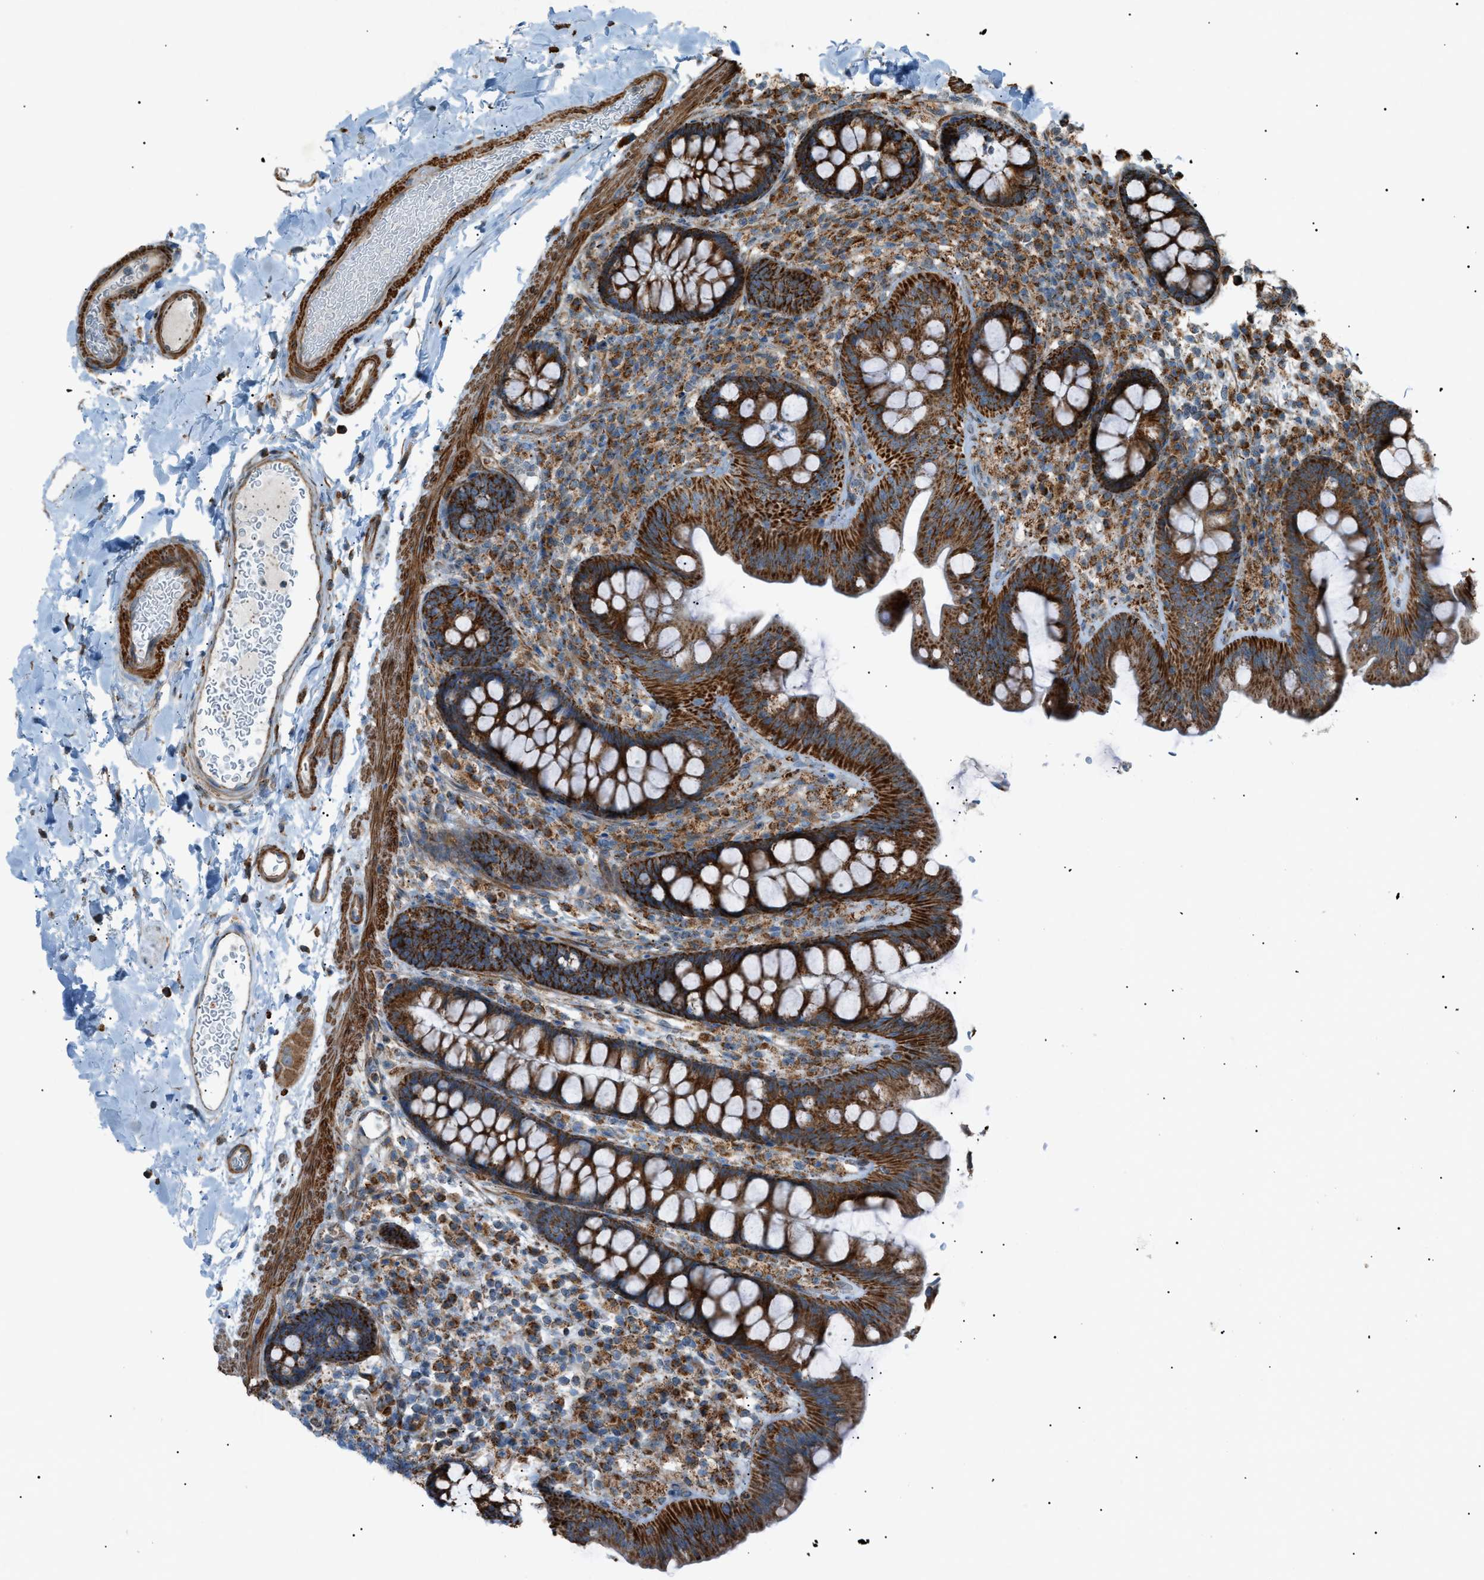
{"staining": {"intensity": "moderate", "quantity": ">75%", "location": "cytoplasmic/membranous"}, "tissue": "colon", "cell_type": "Endothelial cells", "image_type": "normal", "snomed": [{"axis": "morphology", "description": "Normal tissue, NOS"}, {"axis": "topography", "description": "Colon"}], "caption": "About >75% of endothelial cells in unremarkable colon exhibit moderate cytoplasmic/membranous protein expression as visualized by brown immunohistochemical staining.", "gene": "C1GALT1C1", "patient": {"sex": "female", "age": 80}}